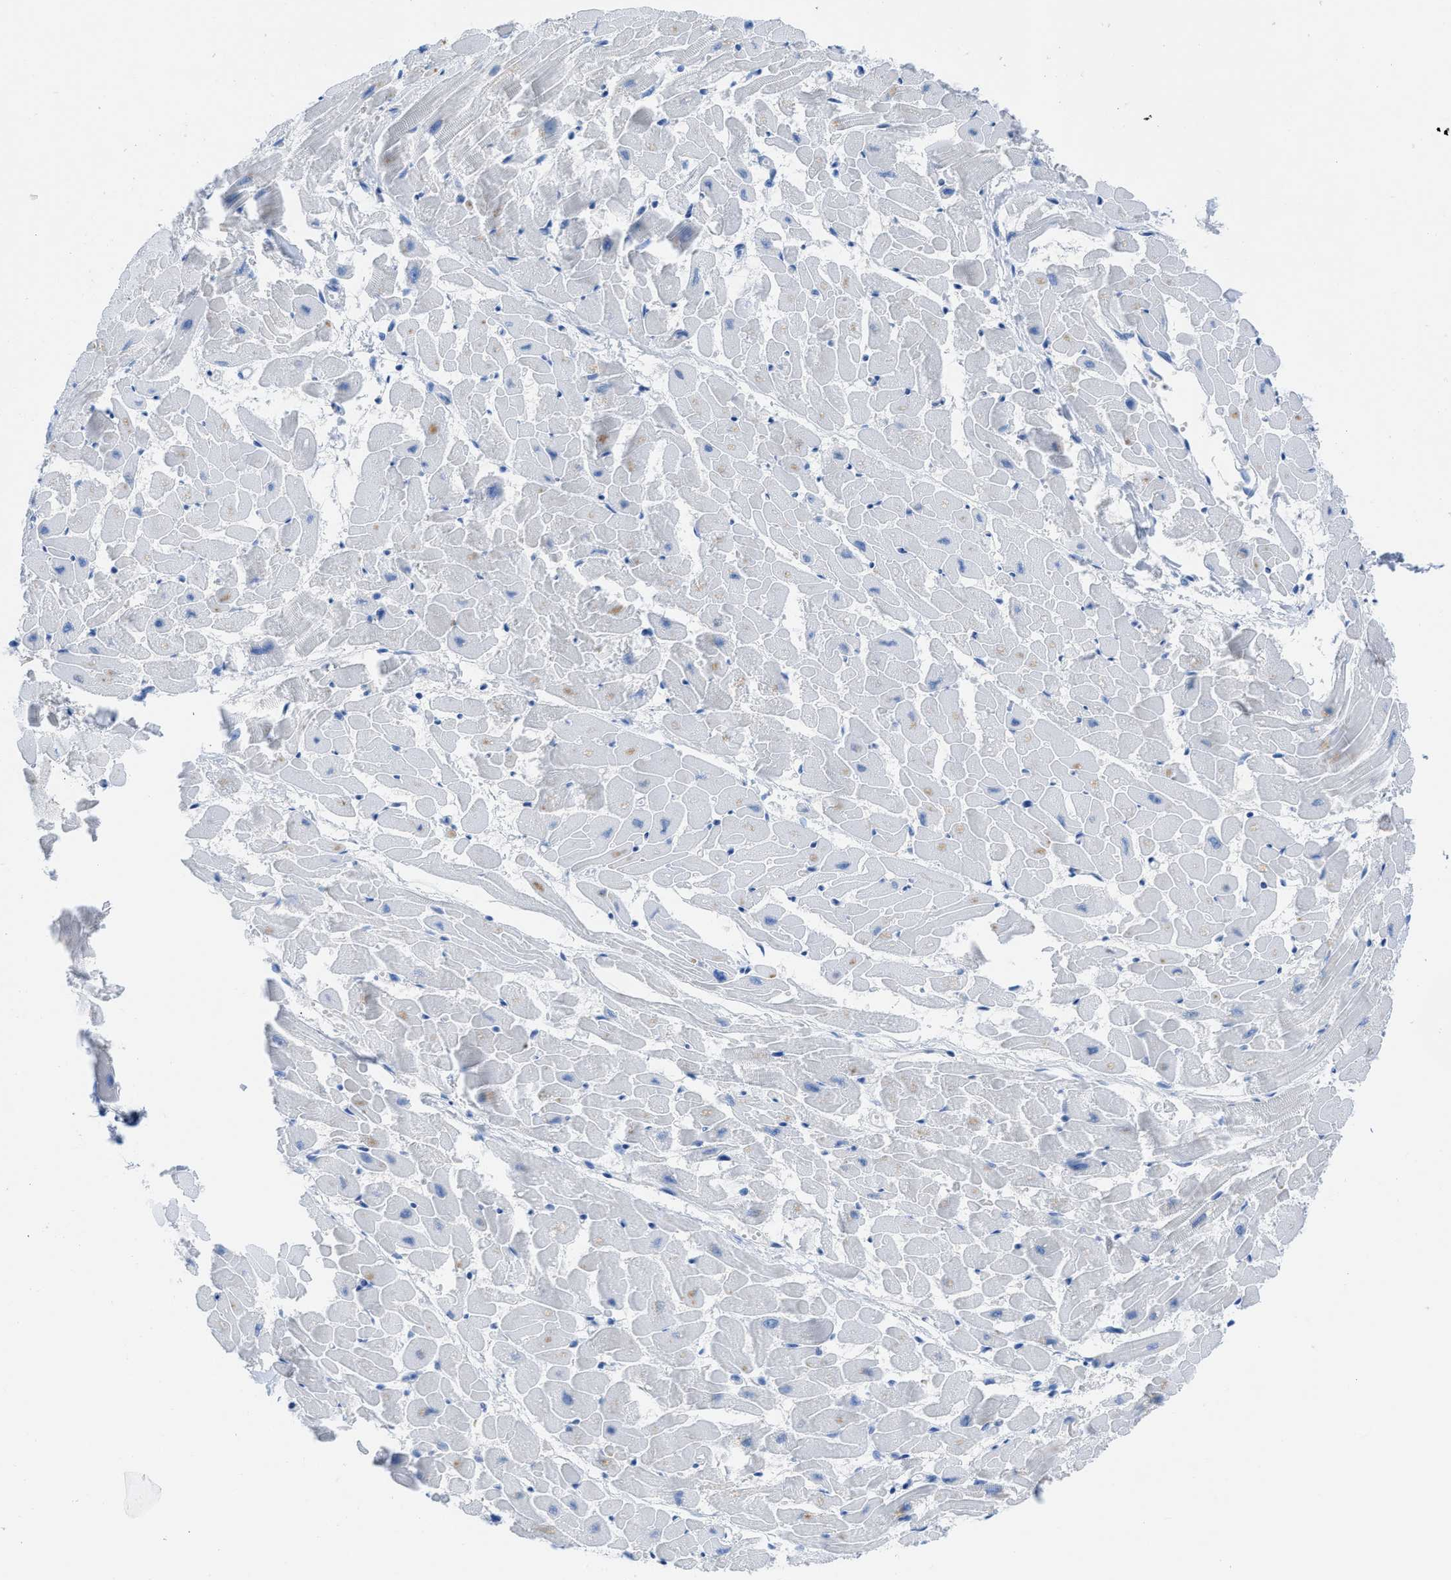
{"staining": {"intensity": "negative", "quantity": "none", "location": "none"}, "tissue": "heart muscle", "cell_type": "Cardiomyocytes", "image_type": "normal", "snomed": [{"axis": "morphology", "description": "Normal tissue, NOS"}, {"axis": "topography", "description": "Heart"}], "caption": "The image demonstrates no staining of cardiomyocytes in unremarkable heart muscle. (DAB IHC visualized using brightfield microscopy, high magnification).", "gene": "TCL1A", "patient": {"sex": "female", "age": 19}}